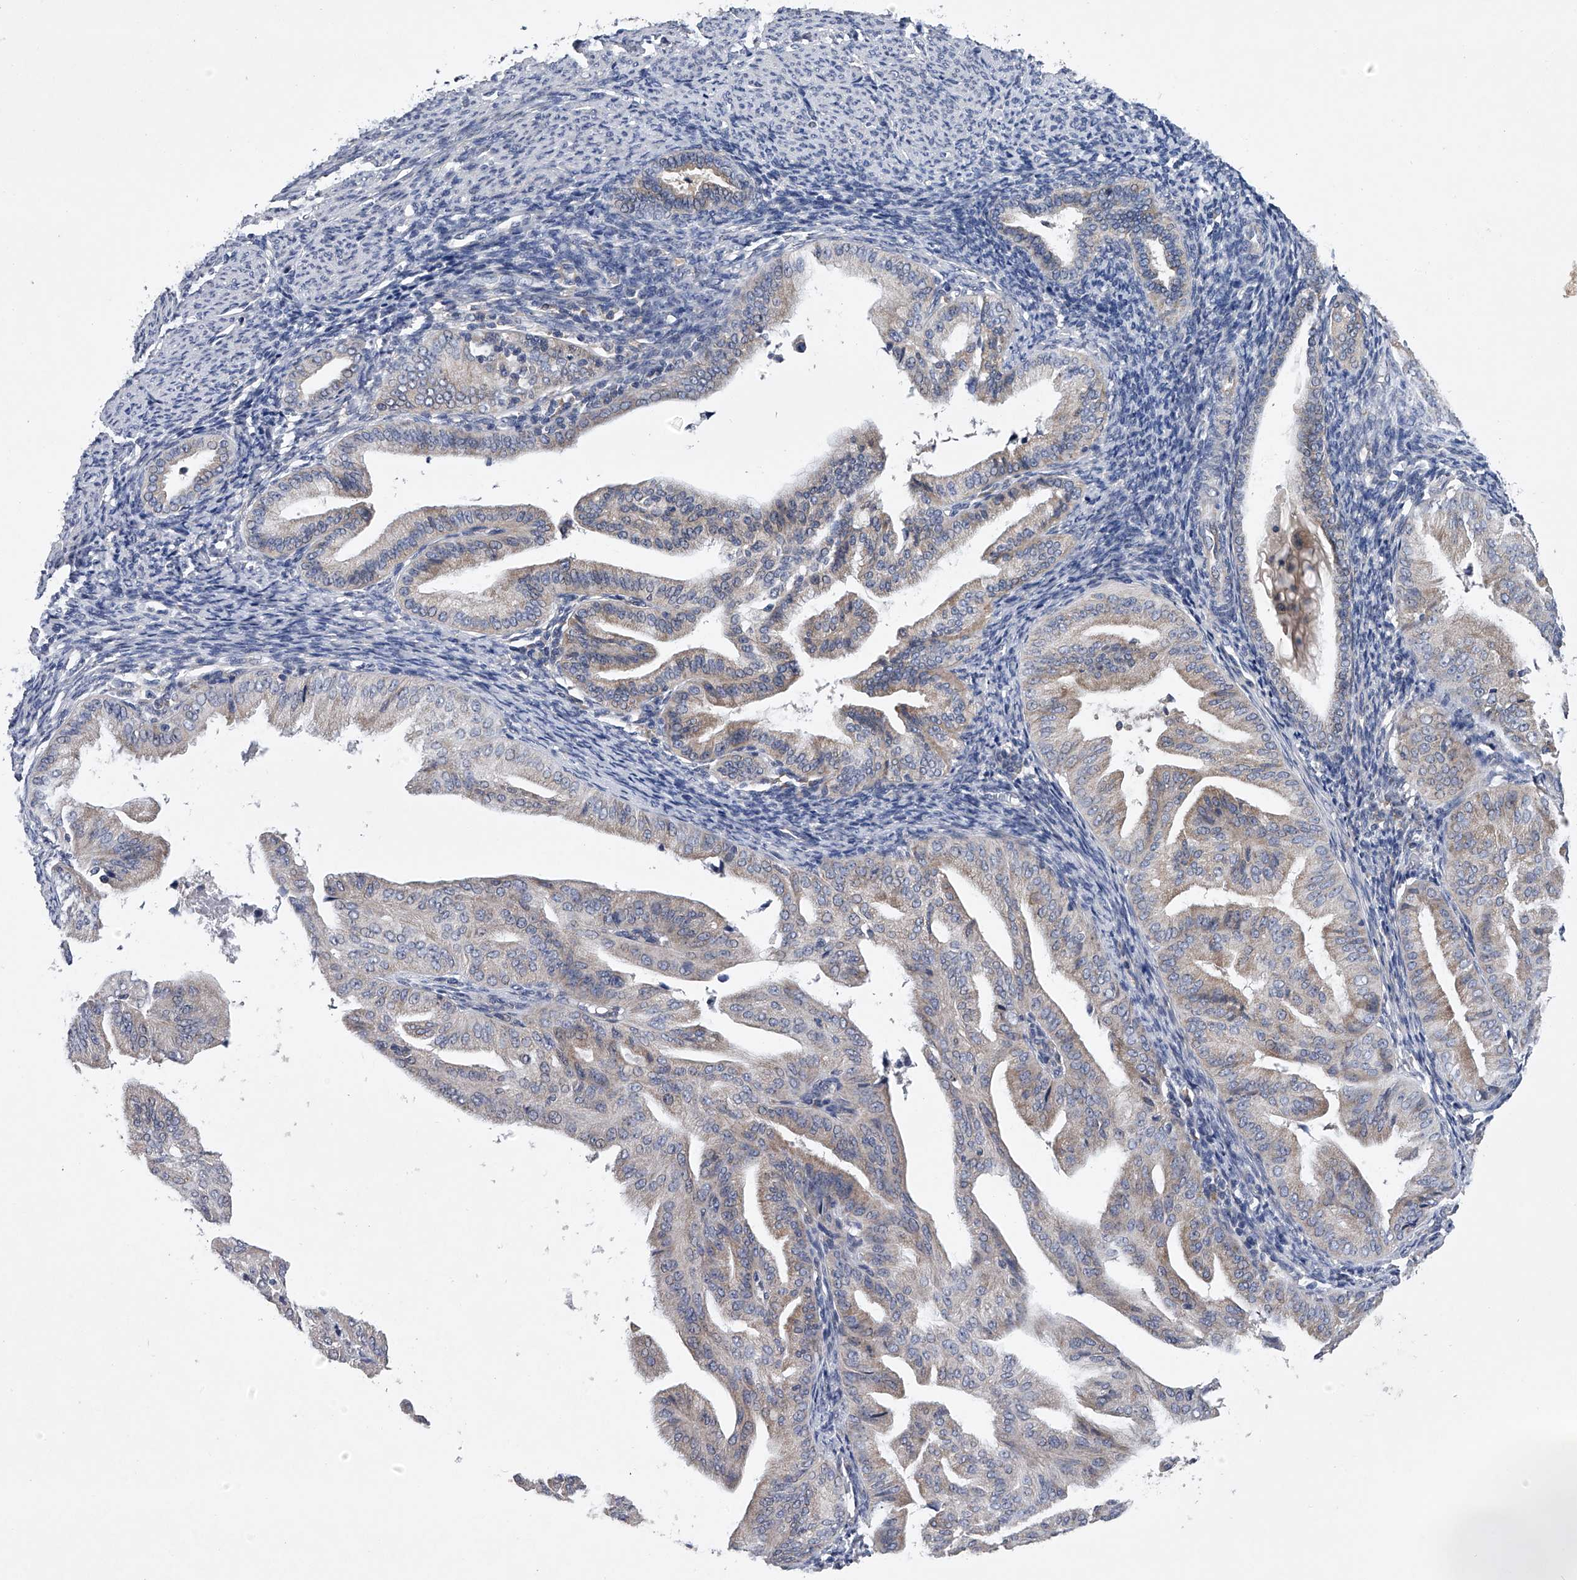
{"staining": {"intensity": "weak", "quantity": "<25%", "location": "cytoplasmic/membranous"}, "tissue": "endometrial cancer", "cell_type": "Tumor cells", "image_type": "cancer", "snomed": [{"axis": "morphology", "description": "Adenocarcinoma, NOS"}, {"axis": "topography", "description": "Endometrium"}], "caption": "This is a image of IHC staining of adenocarcinoma (endometrial), which shows no positivity in tumor cells.", "gene": "RNF5", "patient": {"sex": "female", "age": 58}}